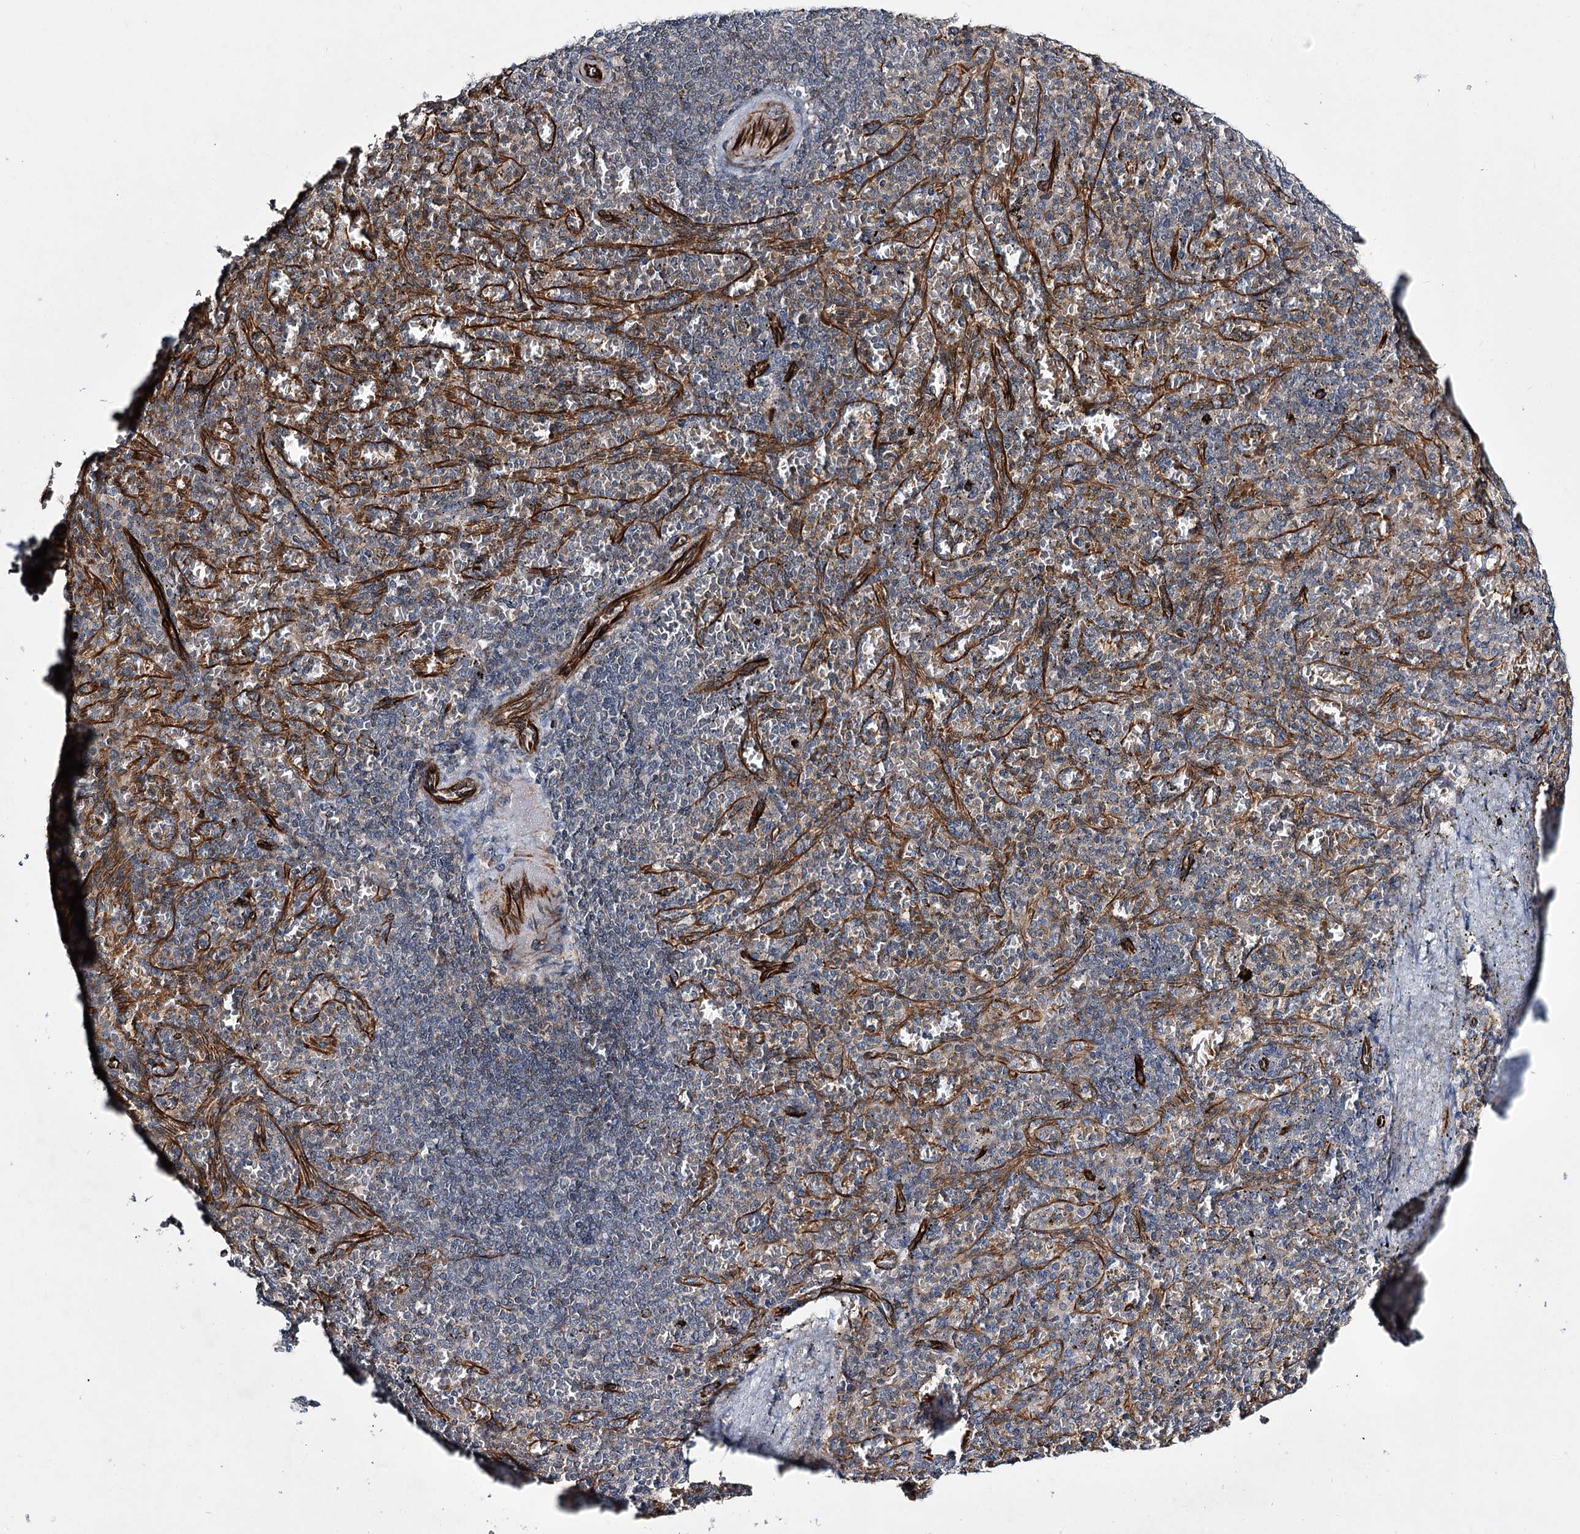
{"staining": {"intensity": "strong", "quantity": "<25%", "location": "cytoplasmic/membranous"}, "tissue": "spleen", "cell_type": "Cells in red pulp", "image_type": "normal", "snomed": [{"axis": "morphology", "description": "Normal tissue, NOS"}, {"axis": "topography", "description": "Spleen"}], "caption": "This photomicrograph reveals immunohistochemistry (IHC) staining of benign human spleen, with medium strong cytoplasmic/membranous expression in about <25% of cells in red pulp.", "gene": "DPEP2", "patient": {"sex": "female", "age": 74}}